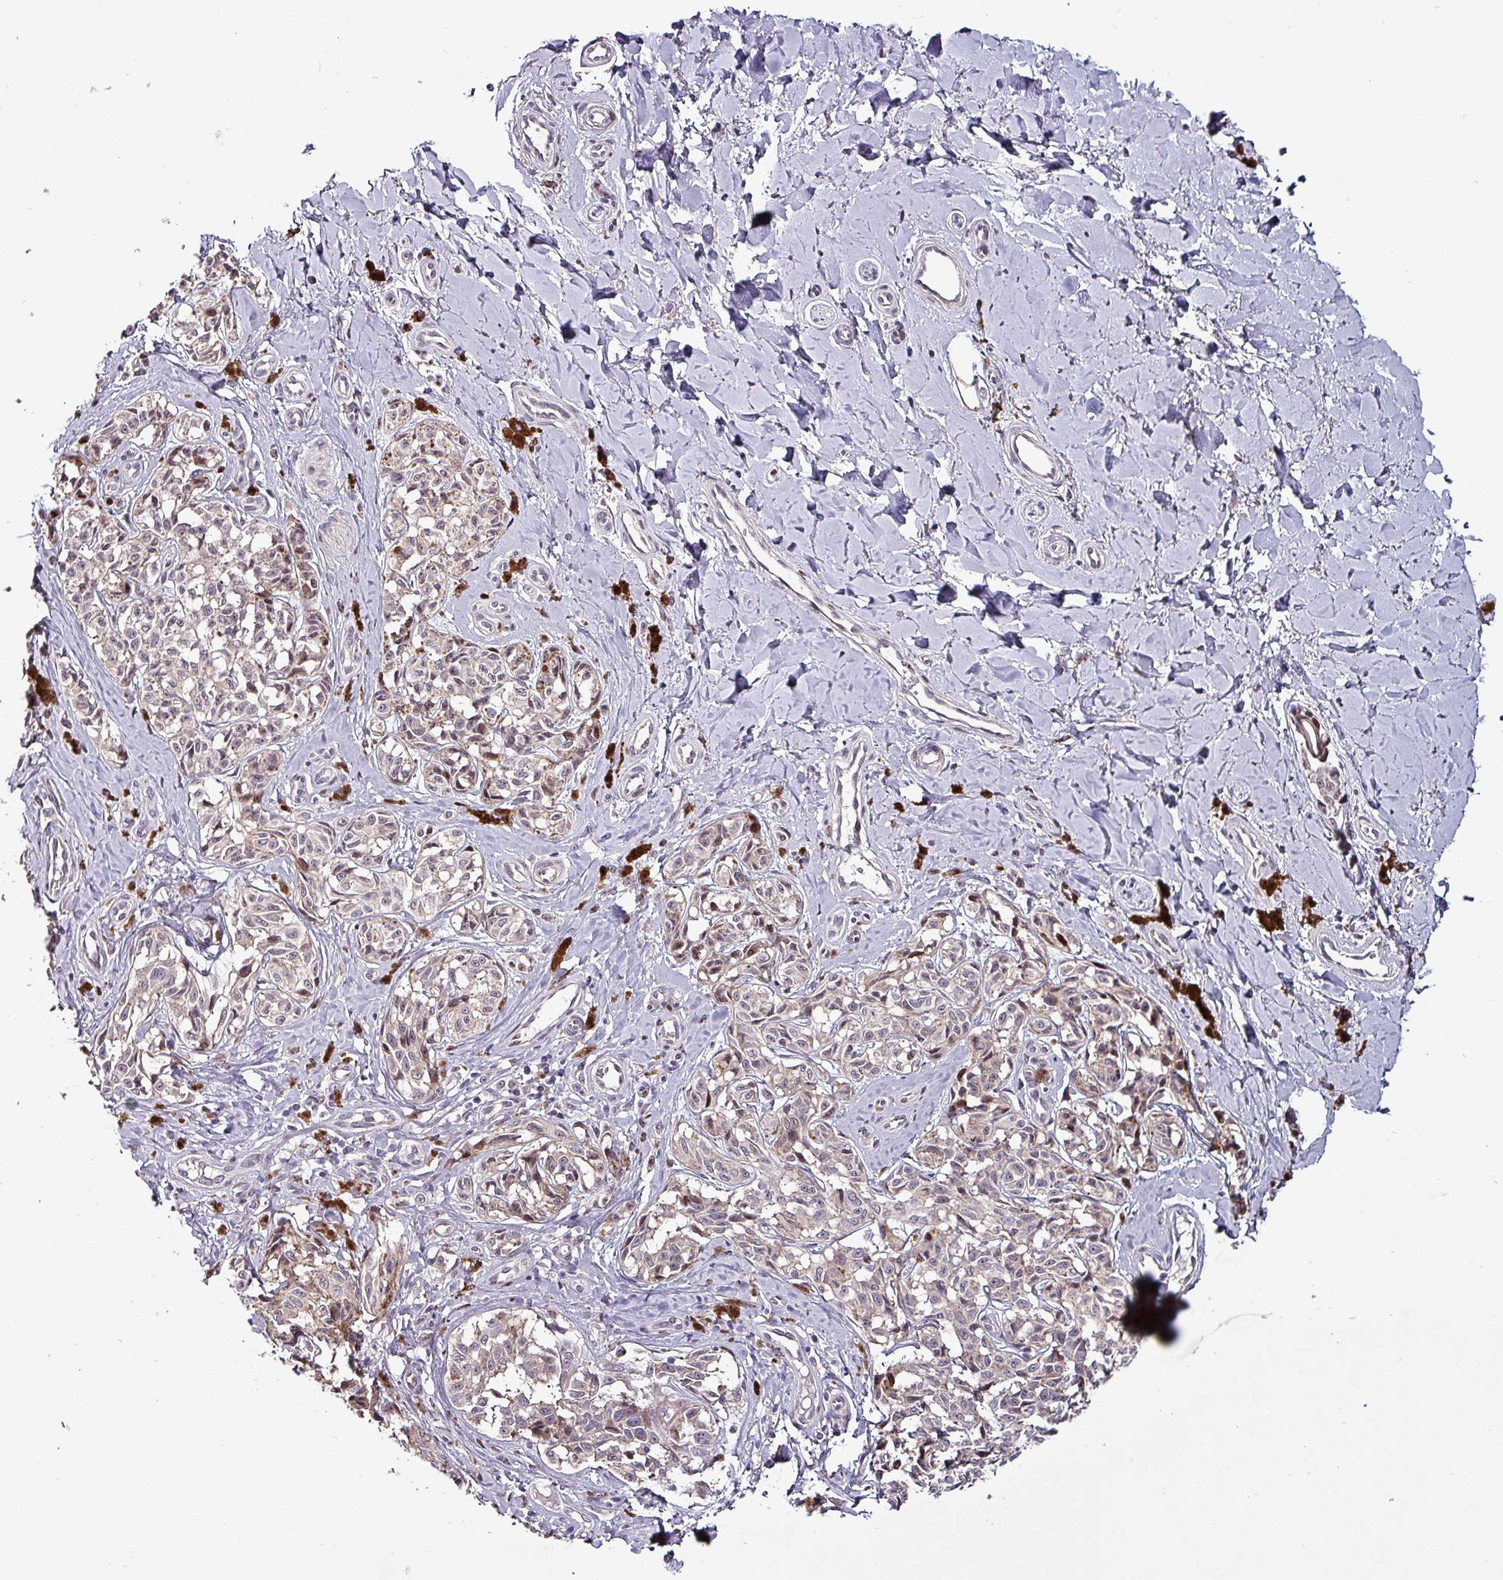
{"staining": {"intensity": "weak", "quantity": ">75%", "location": "cytoplasmic/membranous"}, "tissue": "melanoma", "cell_type": "Tumor cells", "image_type": "cancer", "snomed": [{"axis": "morphology", "description": "Malignant melanoma, NOS"}, {"axis": "topography", "description": "Skin"}], "caption": "Immunohistochemical staining of malignant melanoma demonstrates low levels of weak cytoplasmic/membranous protein staining in about >75% of tumor cells. (Stains: DAB (3,3'-diaminobenzidine) in brown, nuclei in blue, Microscopy: brightfield microscopy at high magnification).", "gene": "GRAPL", "patient": {"sex": "female", "age": 65}}